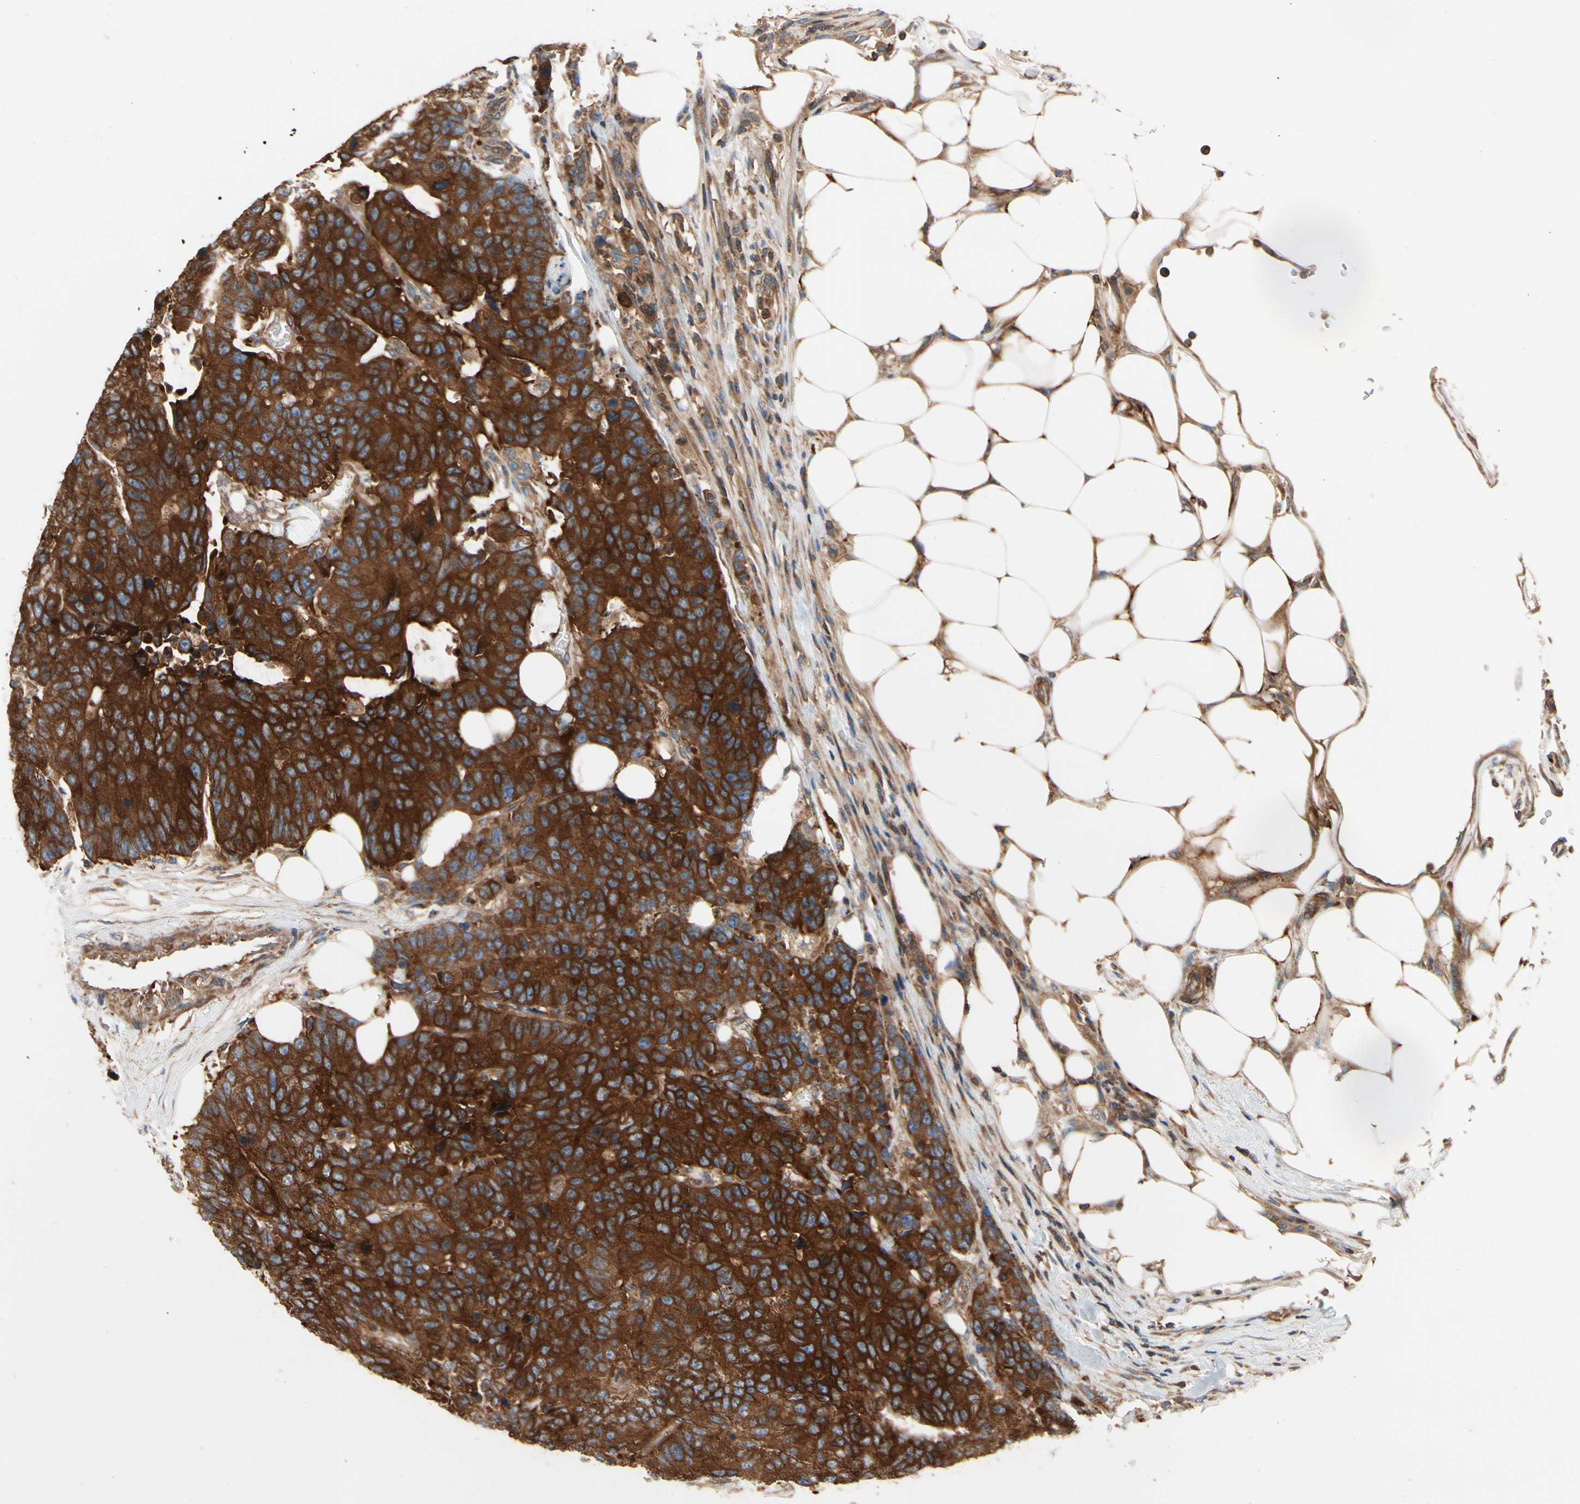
{"staining": {"intensity": "strong", "quantity": ">75%", "location": "cytoplasmic/membranous"}, "tissue": "colorectal cancer", "cell_type": "Tumor cells", "image_type": "cancer", "snomed": [{"axis": "morphology", "description": "Adenocarcinoma, NOS"}, {"axis": "topography", "description": "Colon"}], "caption": "This is an image of IHC staining of colorectal adenocarcinoma, which shows strong staining in the cytoplasmic/membranous of tumor cells.", "gene": "ROCK1", "patient": {"sex": "female", "age": 86}}